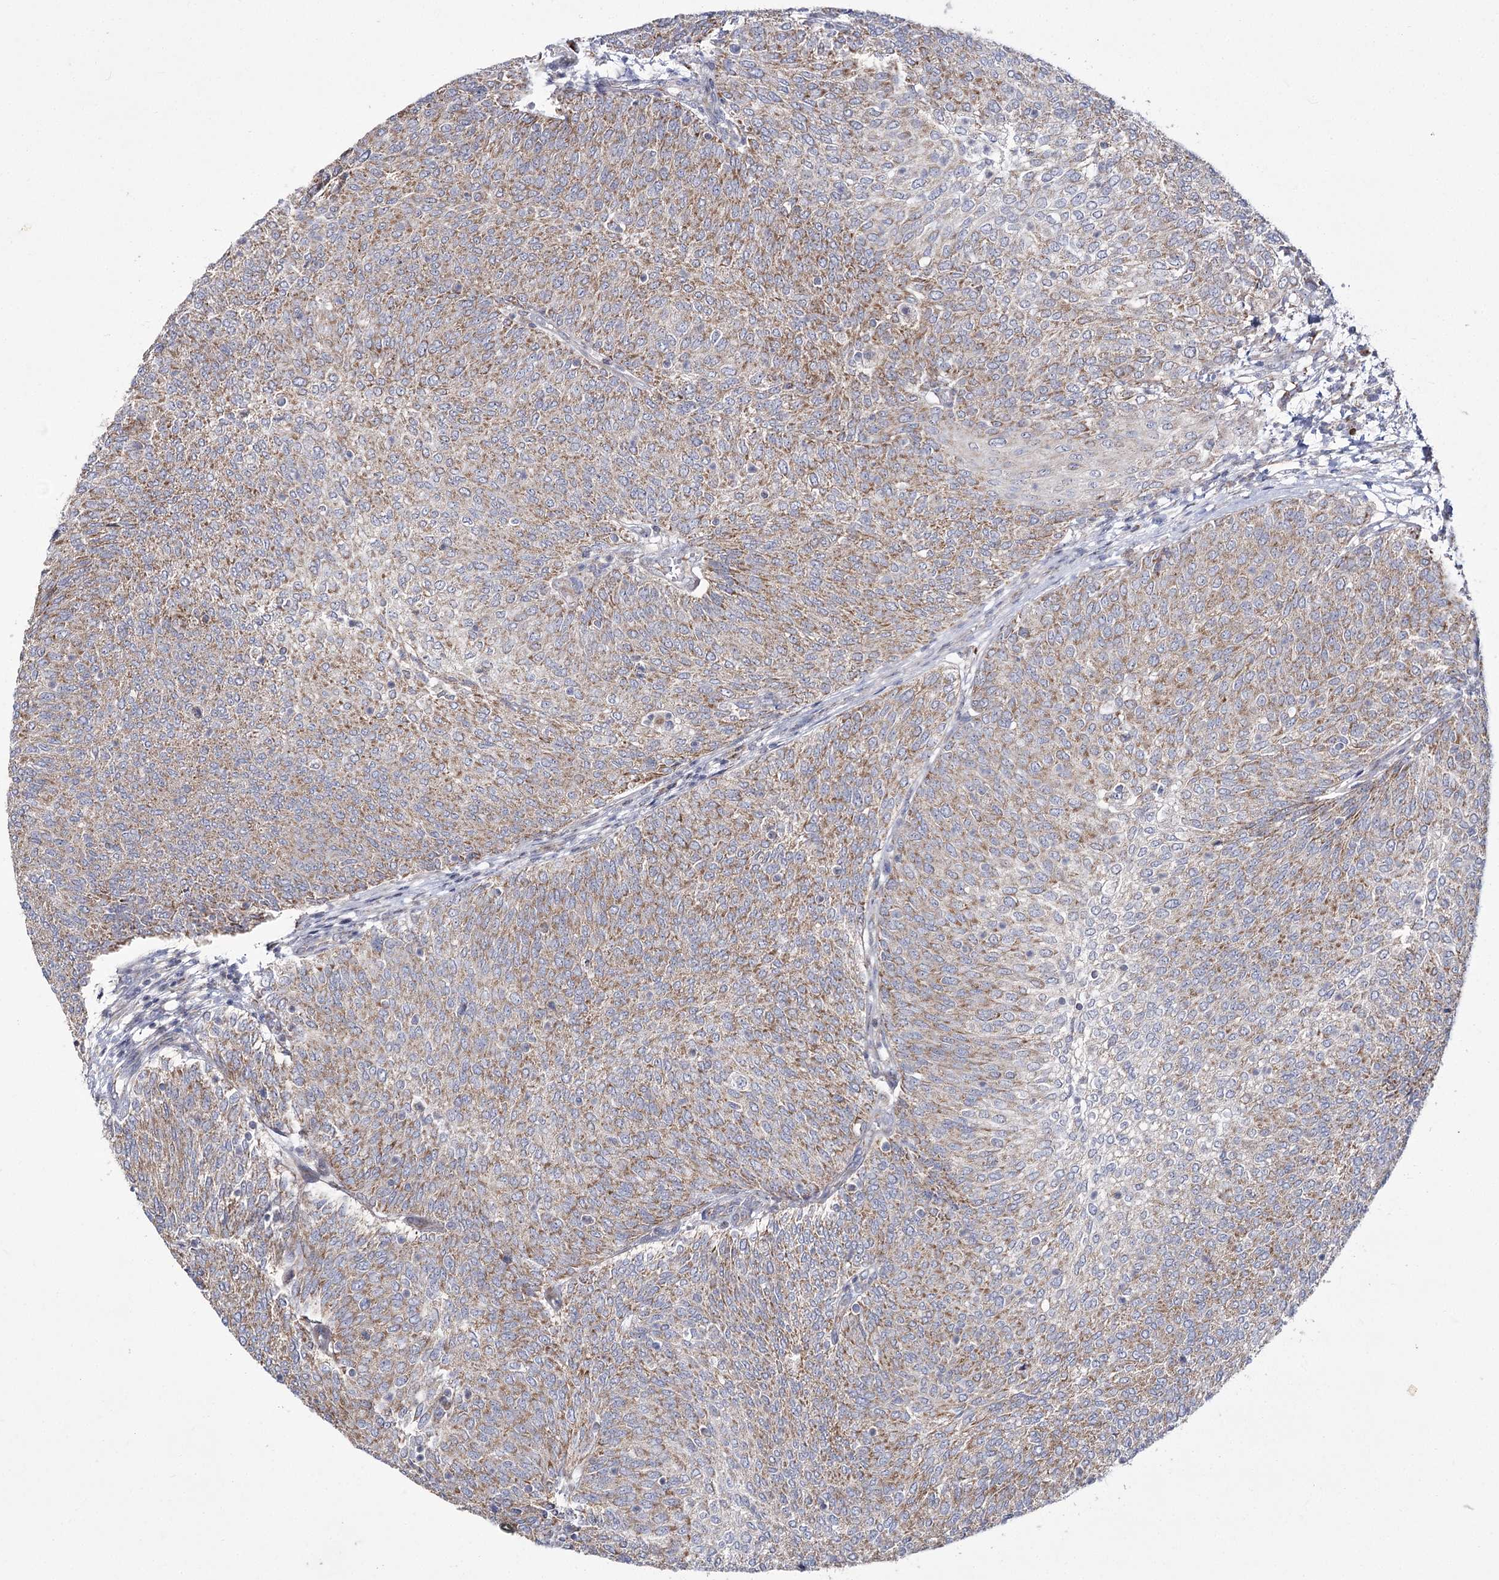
{"staining": {"intensity": "moderate", "quantity": "25%-75%", "location": "cytoplasmic/membranous"}, "tissue": "urothelial cancer", "cell_type": "Tumor cells", "image_type": "cancer", "snomed": [{"axis": "morphology", "description": "Urothelial carcinoma, Low grade"}, {"axis": "topography", "description": "Urinary bladder"}], "caption": "Immunohistochemistry histopathology image of neoplastic tissue: low-grade urothelial carcinoma stained using immunohistochemistry (IHC) shows medium levels of moderate protein expression localized specifically in the cytoplasmic/membranous of tumor cells, appearing as a cytoplasmic/membranous brown color.", "gene": "NADK2", "patient": {"sex": "female", "age": 79}}